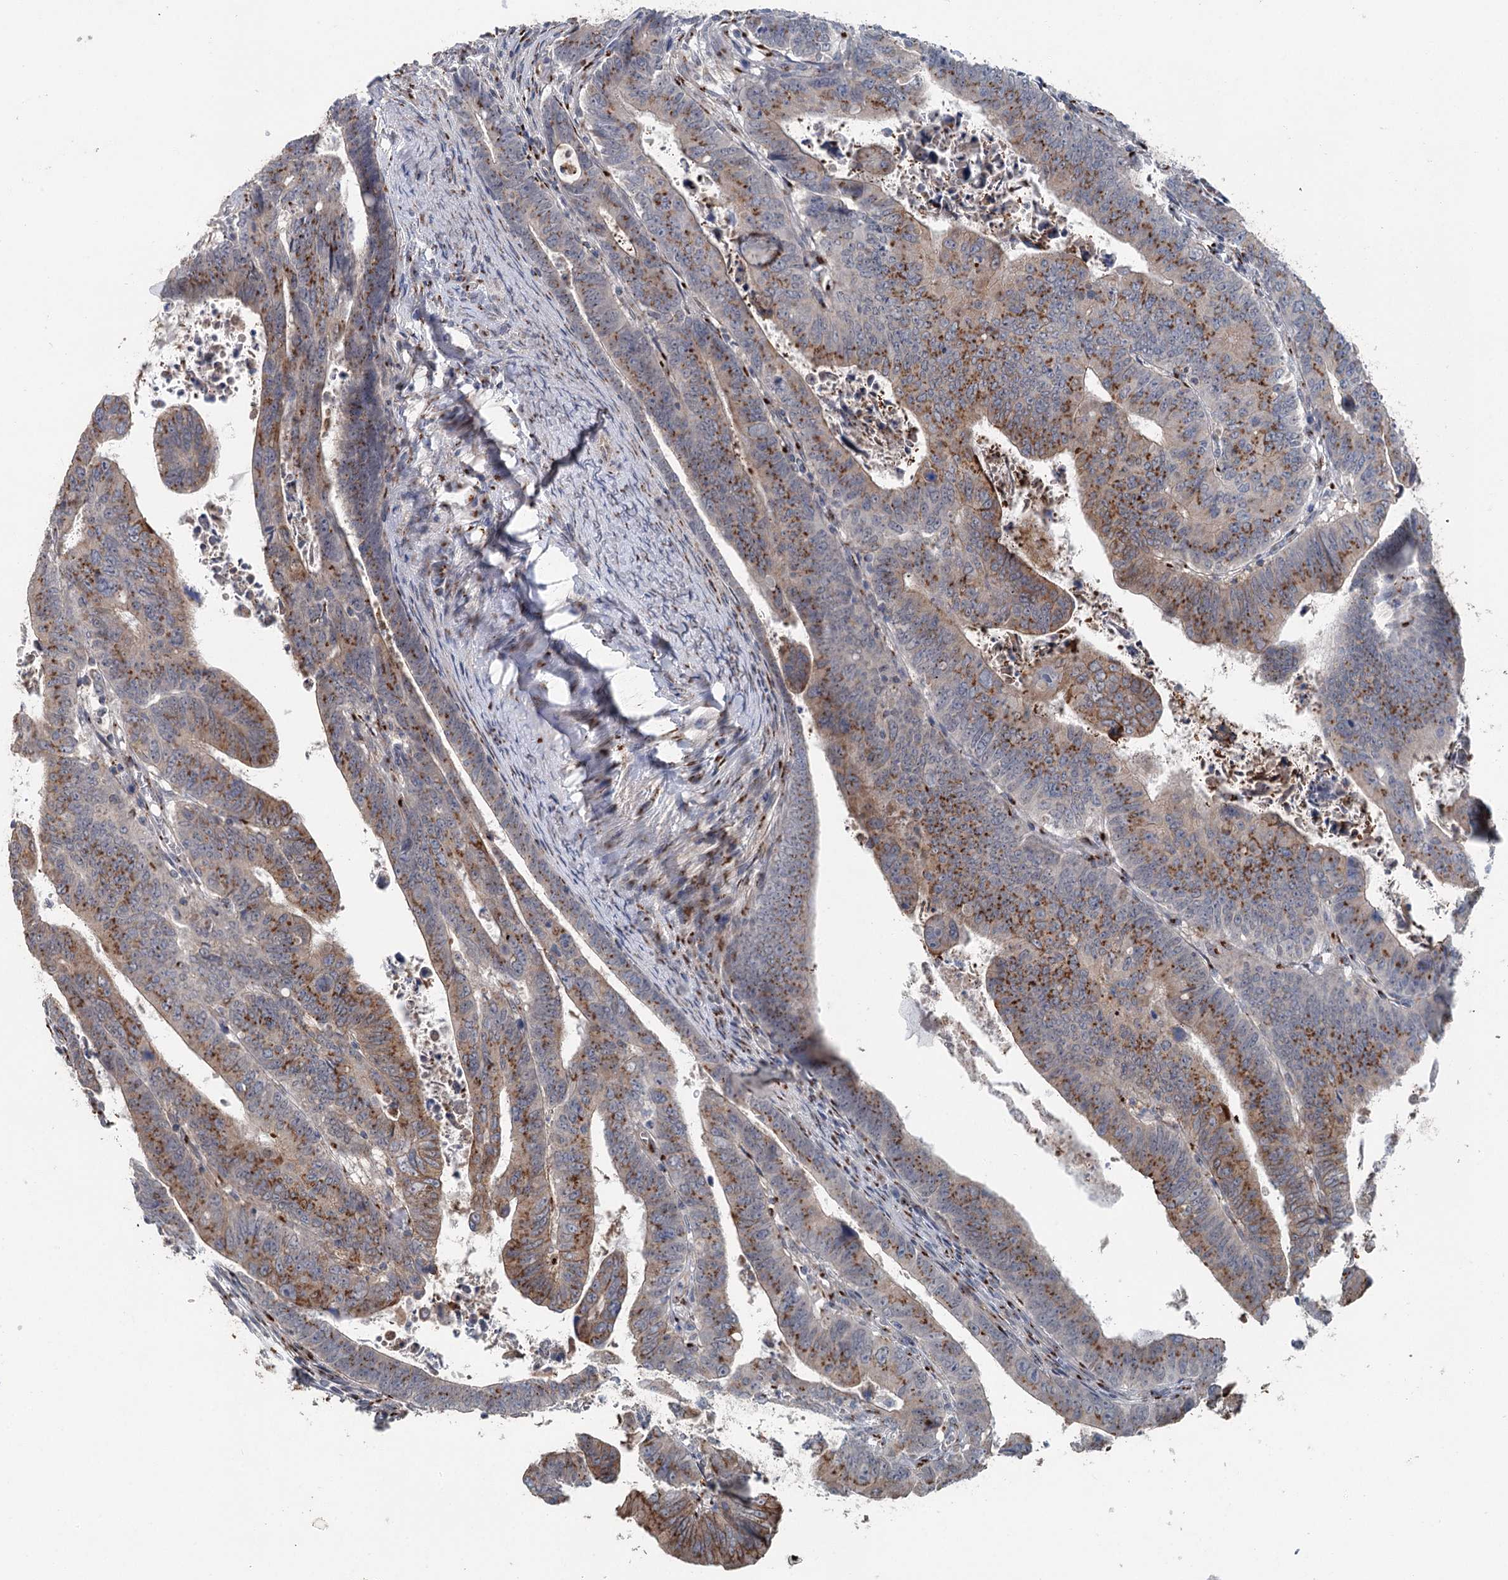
{"staining": {"intensity": "moderate", "quantity": ">75%", "location": "cytoplasmic/membranous"}, "tissue": "colorectal cancer", "cell_type": "Tumor cells", "image_type": "cancer", "snomed": [{"axis": "morphology", "description": "Normal tissue, NOS"}, {"axis": "morphology", "description": "Adenocarcinoma, NOS"}, {"axis": "topography", "description": "Rectum"}], "caption": "This is an image of immunohistochemistry (IHC) staining of colorectal cancer (adenocarcinoma), which shows moderate positivity in the cytoplasmic/membranous of tumor cells.", "gene": "ITIH5", "patient": {"sex": "female", "age": 65}}